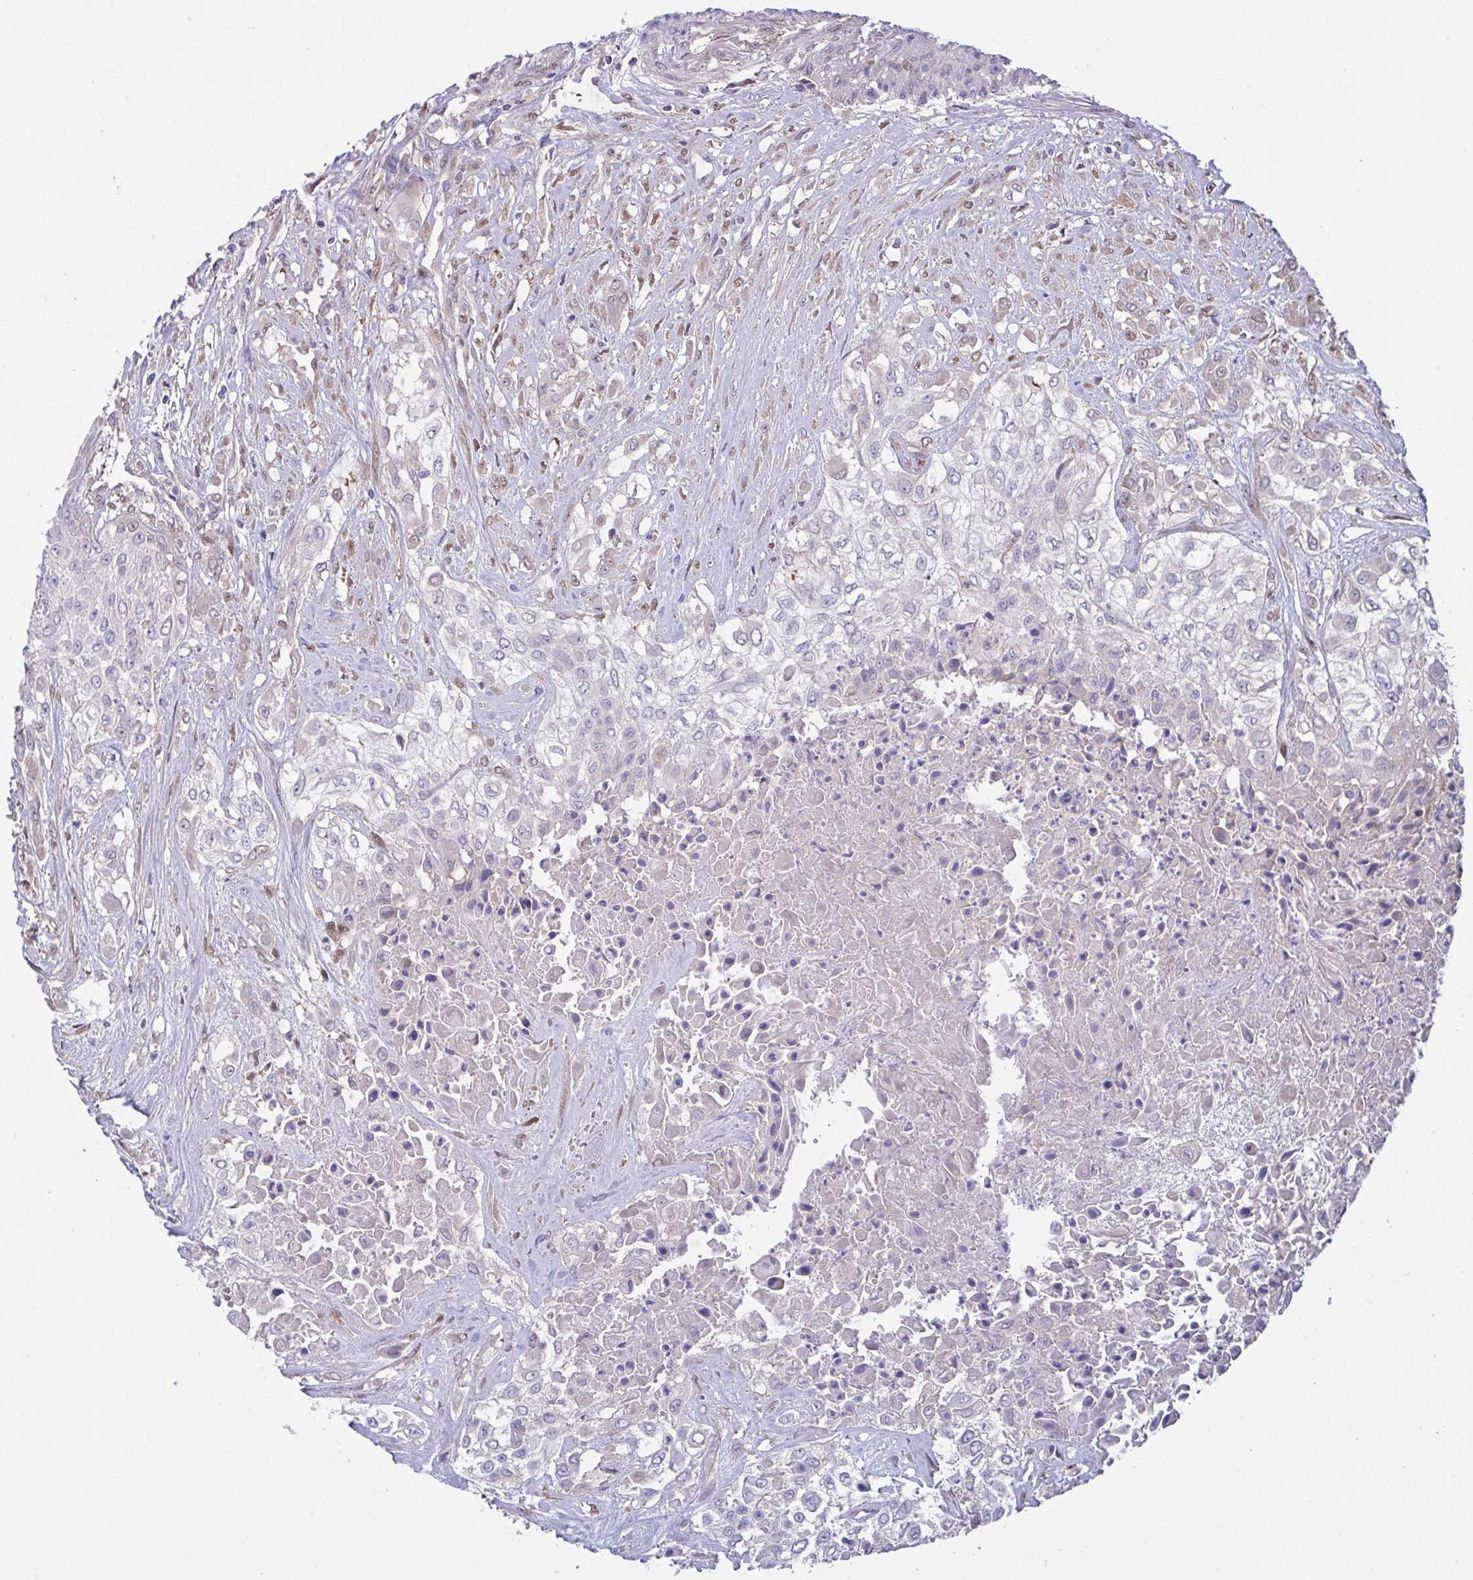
{"staining": {"intensity": "negative", "quantity": "none", "location": "none"}, "tissue": "urothelial cancer", "cell_type": "Tumor cells", "image_type": "cancer", "snomed": [{"axis": "morphology", "description": "Urothelial carcinoma, High grade"}, {"axis": "topography", "description": "Urinary bladder"}], "caption": "The immunohistochemistry micrograph has no significant expression in tumor cells of urothelial cancer tissue.", "gene": "L3HYPDH", "patient": {"sex": "male", "age": 57}}